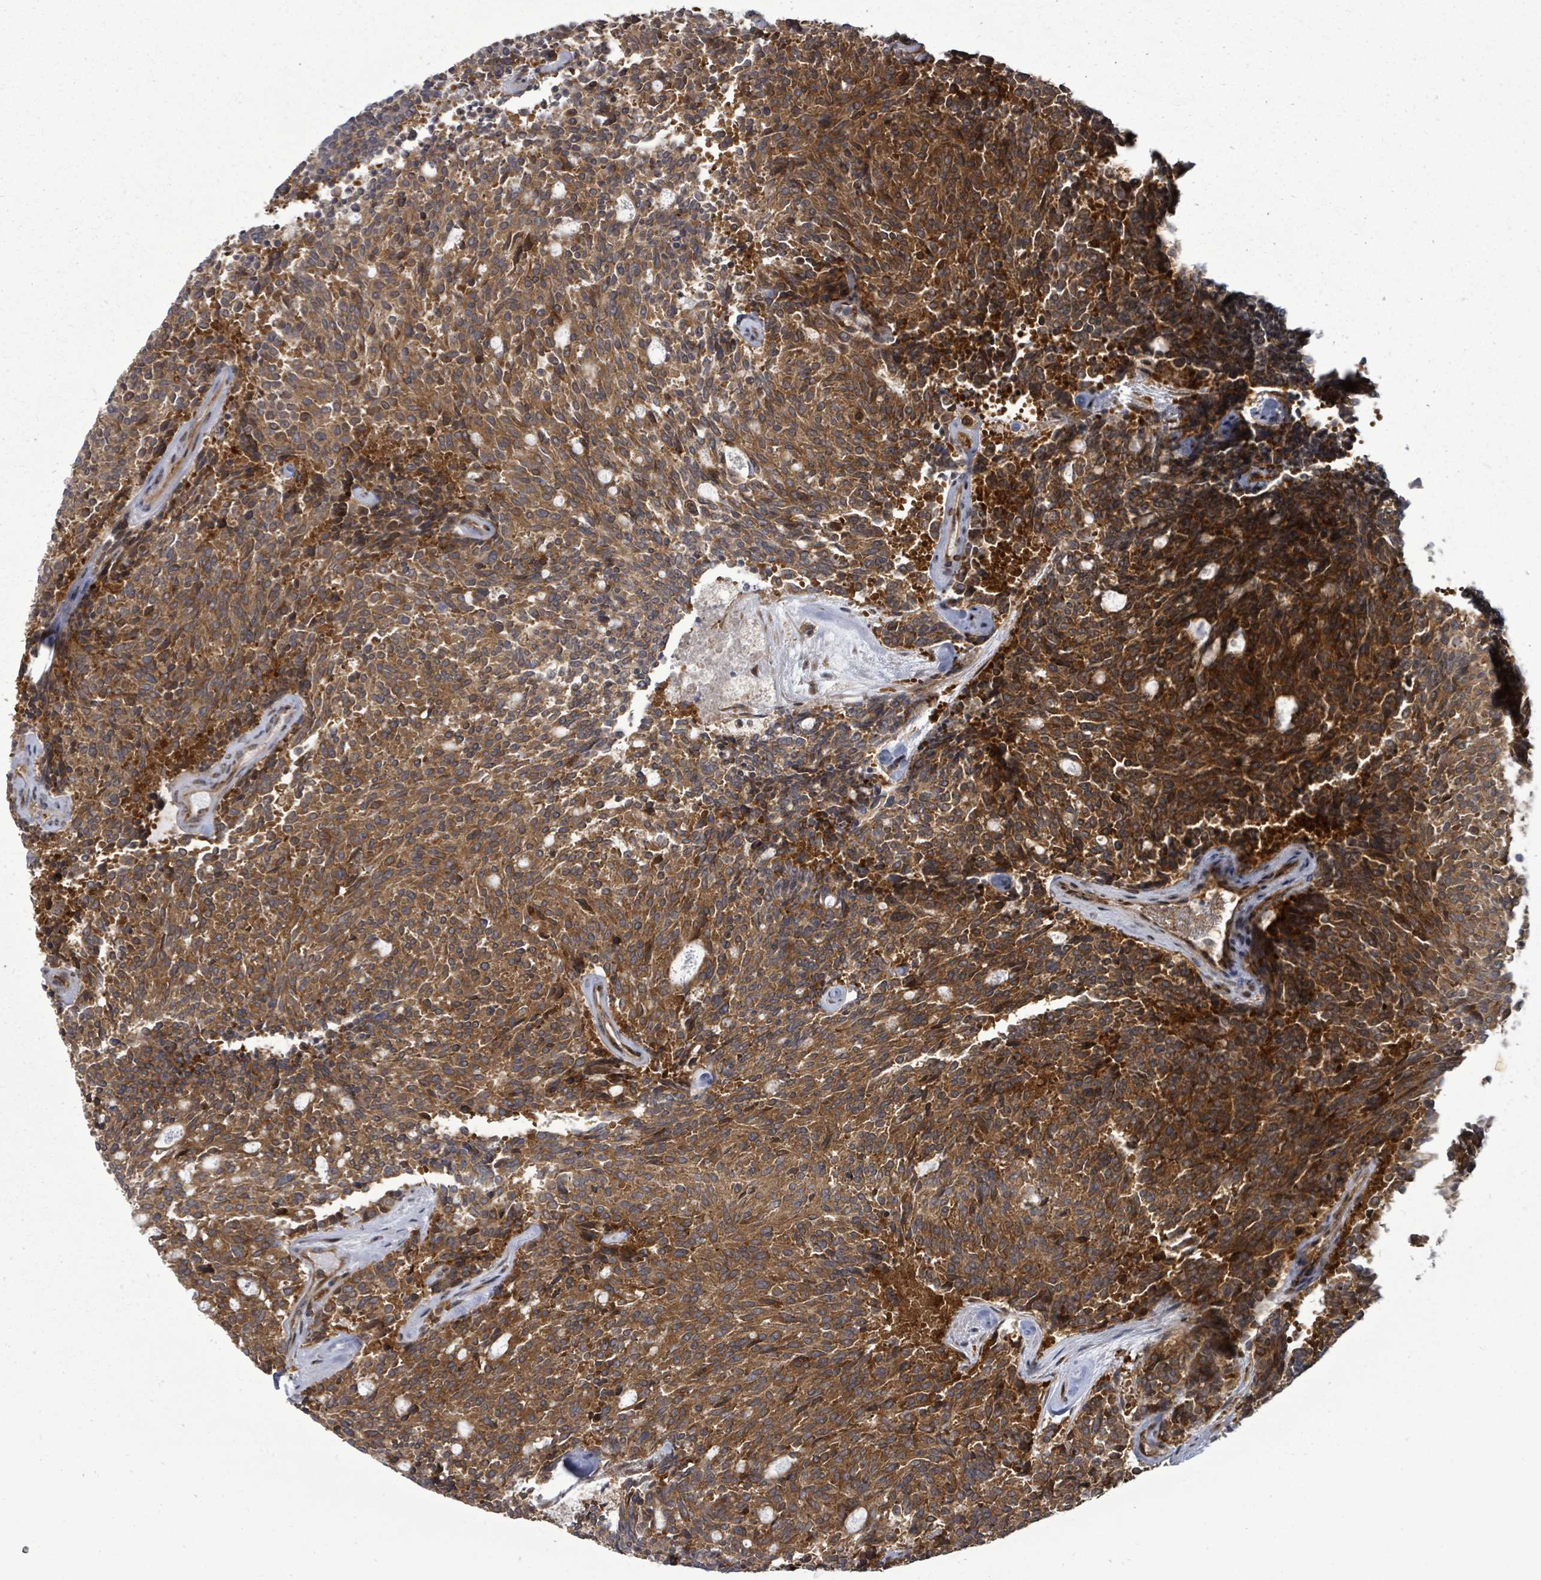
{"staining": {"intensity": "strong", "quantity": ">75%", "location": "cytoplasmic/membranous"}, "tissue": "carcinoid", "cell_type": "Tumor cells", "image_type": "cancer", "snomed": [{"axis": "morphology", "description": "Carcinoid, malignant, NOS"}, {"axis": "topography", "description": "Pancreas"}], "caption": "IHC photomicrograph of neoplastic tissue: carcinoid (malignant) stained using immunohistochemistry (IHC) shows high levels of strong protein expression localized specifically in the cytoplasmic/membranous of tumor cells, appearing as a cytoplasmic/membranous brown color.", "gene": "EIF3C", "patient": {"sex": "female", "age": 54}}